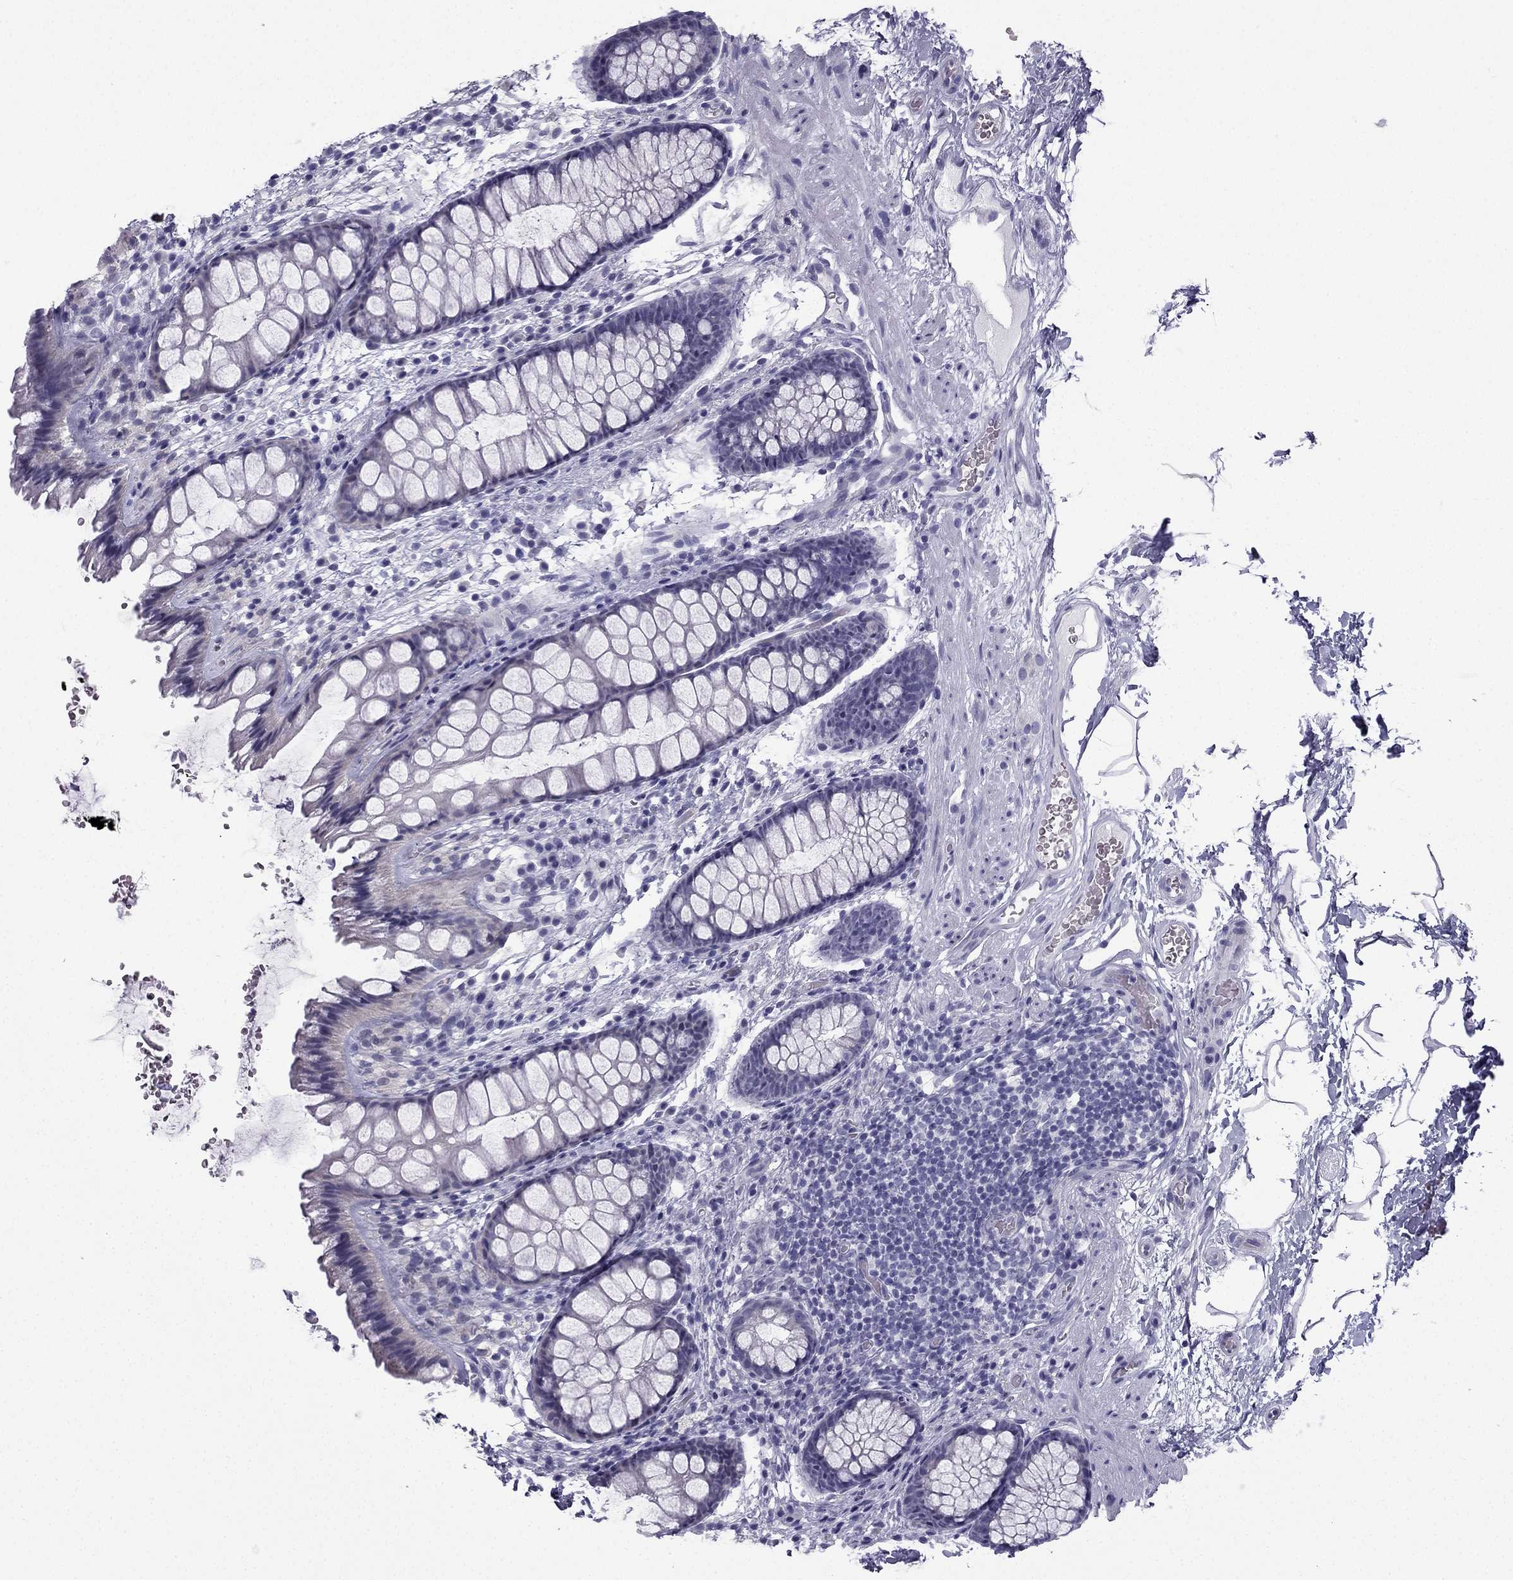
{"staining": {"intensity": "negative", "quantity": "none", "location": "none"}, "tissue": "rectum", "cell_type": "Glandular cells", "image_type": "normal", "snomed": [{"axis": "morphology", "description": "Normal tissue, NOS"}, {"axis": "topography", "description": "Rectum"}], "caption": "Immunohistochemistry (IHC) micrograph of normal rectum stained for a protein (brown), which demonstrates no staining in glandular cells. (DAB immunohistochemistry with hematoxylin counter stain).", "gene": "CFAP53", "patient": {"sex": "female", "age": 62}}